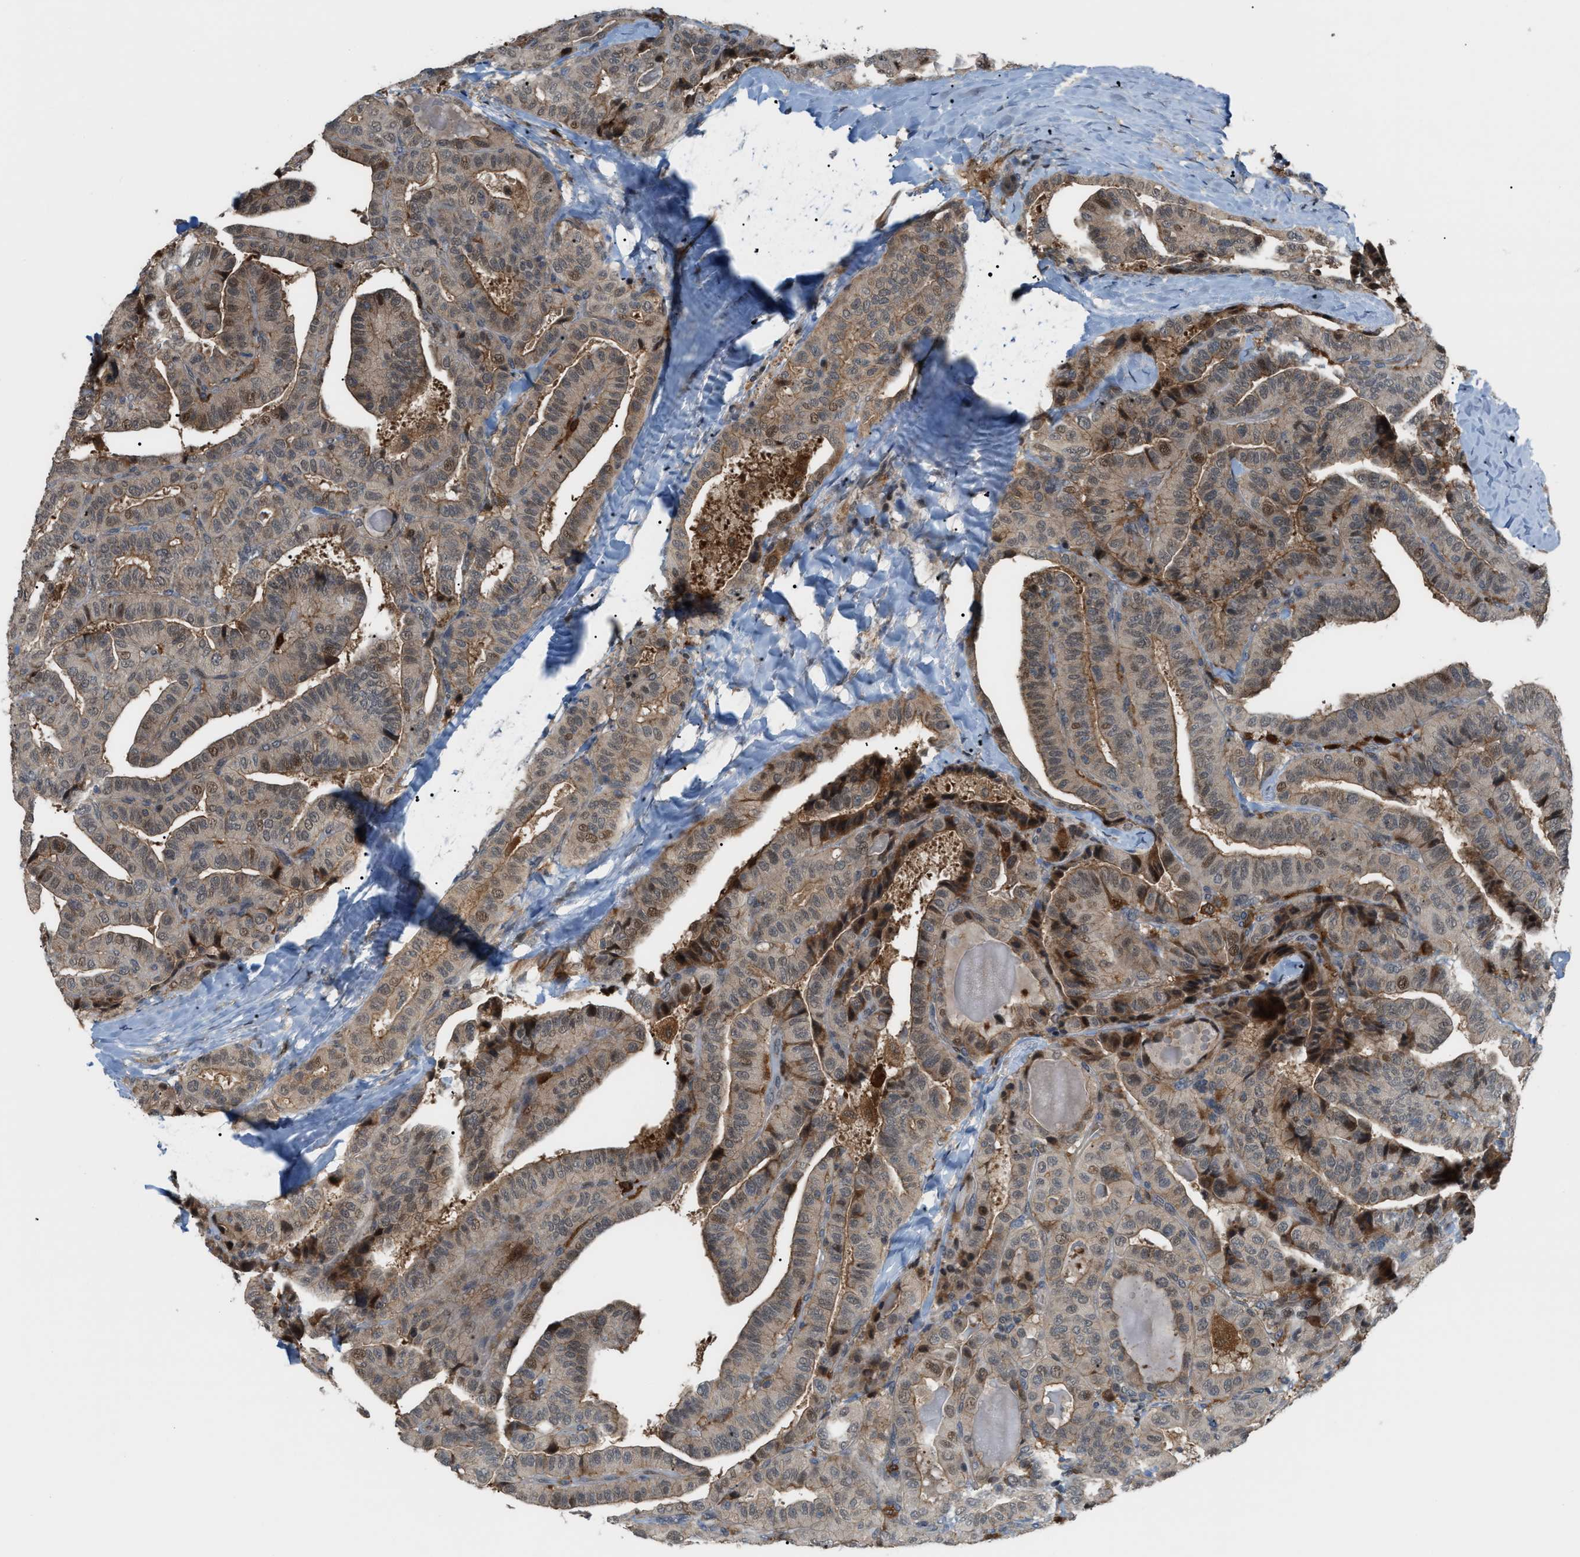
{"staining": {"intensity": "weak", "quantity": ">75%", "location": "cytoplasmic/membranous,nuclear"}, "tissue": "thyroid cancer", "cell_type": "Tumor cells", "image_type": "cancer", "snomed": [{"axis": "morphology", "description": "Papillary adenocarcinoma, NOS"}, {"axis": "topography", "description": "Thyroid gland"}], "caption": "Weak cytoplasmic/membranous and nuclear protein expression is seen in about >75% of tumor cells in thyroid cancer (papillary adenocarcinoma). (Brightfield microscopy of DAB IHC at high magnification).", "gene": "RFFL", "patient": {"sex": "male", "age": 77}}